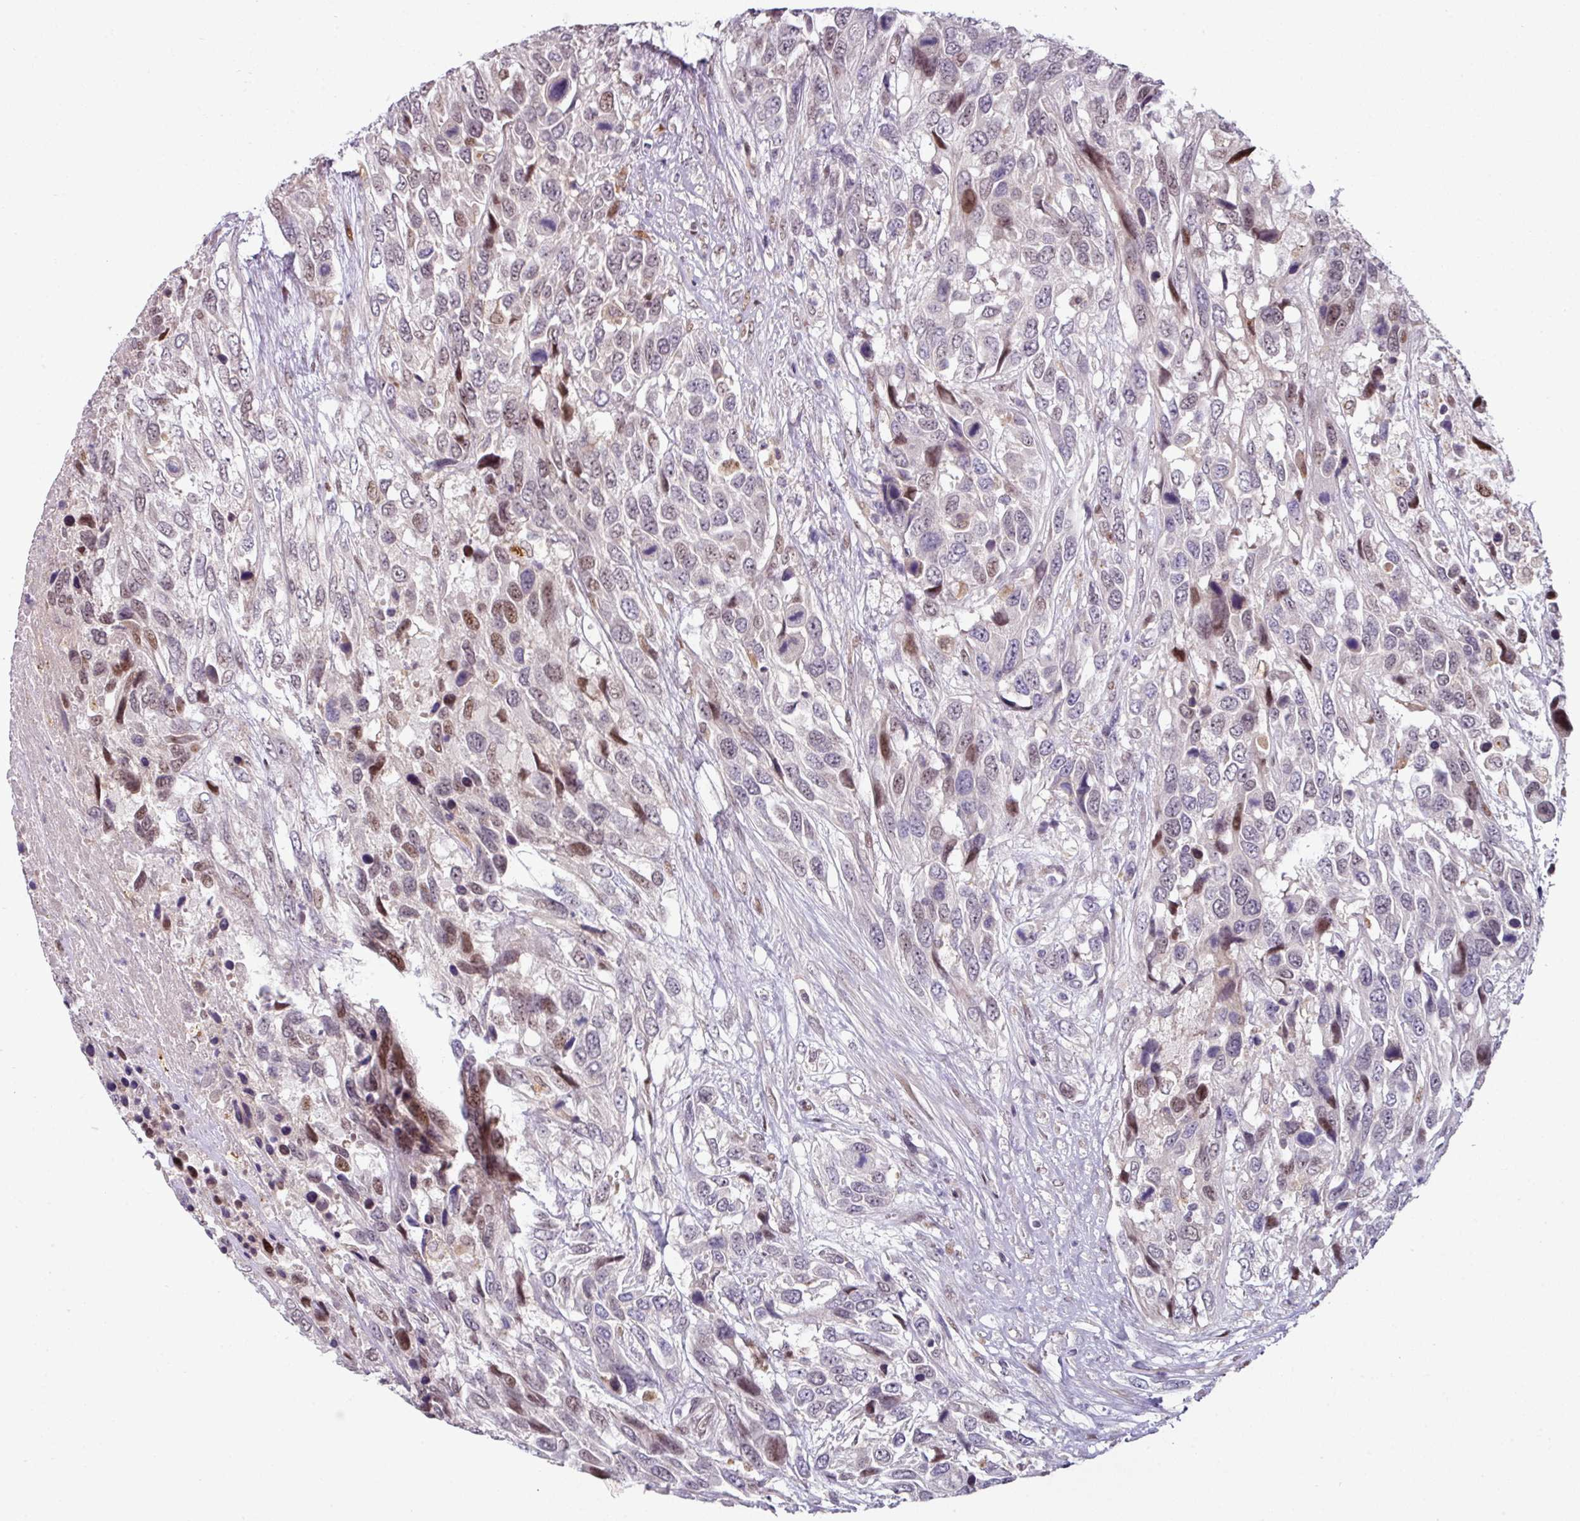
{"staining": {"intensity": "moderate", "quantity": "<25%", "location": "nuclear"}, "tissue": "urothelial cancer", "cell_type": "Tumor cells", "image_type": "cancer", "snomed": [{"axis": "morphology", "description": "Urothelial carcinoma, High grade"}, {"axis": "topography", "description": "Urinary bladder"}], "caption": "Immunohistochemical staining of urothelial cancer reveals moderate nuclear protein staining in approximately <25% of tumor cells.", "gene": "SWSAP1", "patient": {"sex": "female", "age": 70}}